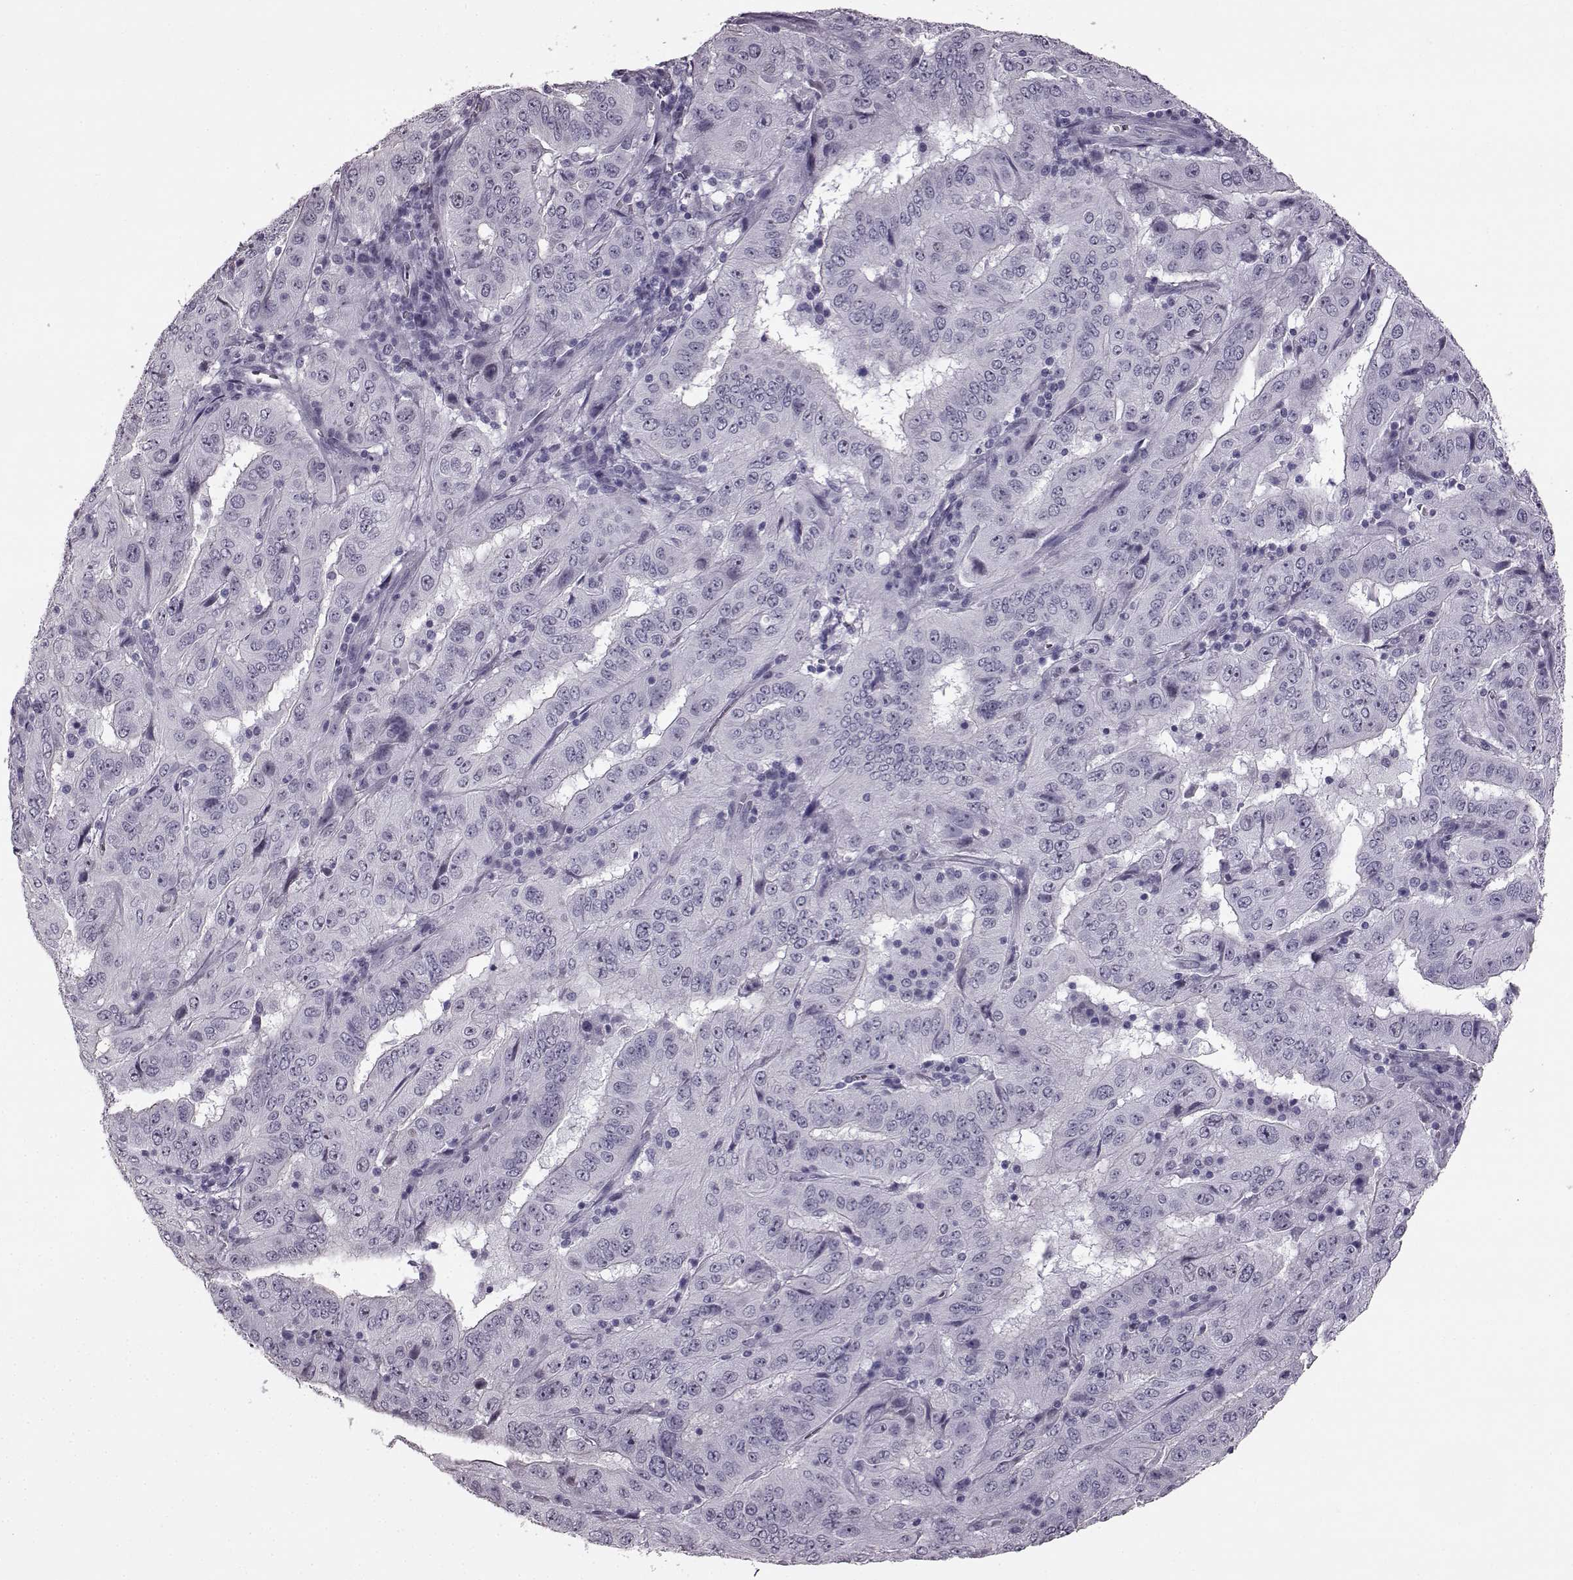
{"staining": {"intensity": "negative", "quantity": "none", "location": "none"}, "tissue": "pancreatic cancer", "cell_type": "Tumor cells", "image_type": "cancer", "snomed": [{"axis": "morphology", "description": "Adenocarcinoma, NOS"}, {"axis": "topography", "description": "Pancreas"}], "caption": "Immunohistochemistry of human adenocarcinoma (pancreatic) displays no positivity in tumor cells.", "gene": "PRPH2", "patient": {"sex": "male", "age": 63}}